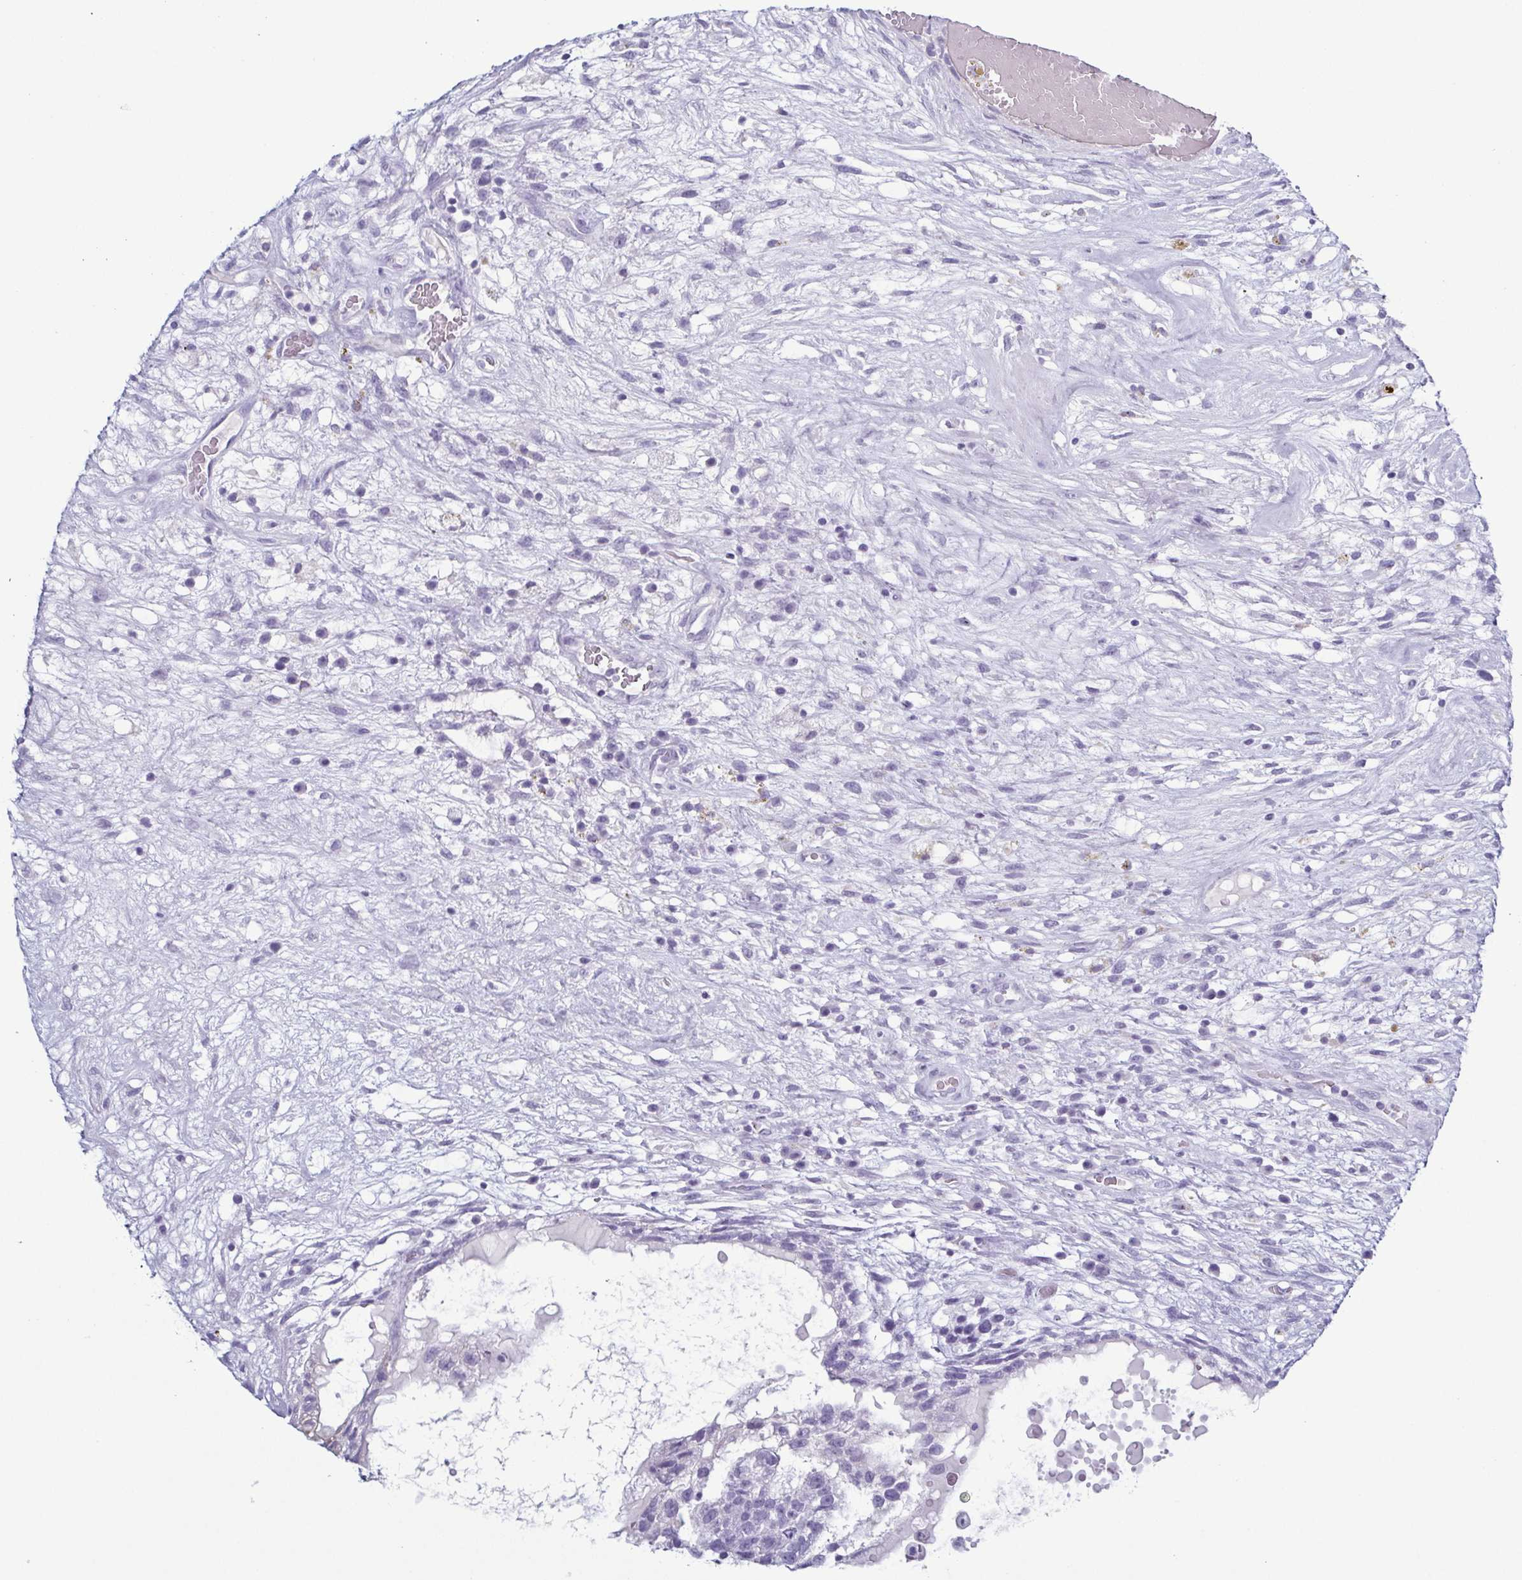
{"staining": {"intensity": "negative", "quantity": "none", "location": "none"}, "tissue": "testis cancer", "cell_type": "Tumor cells", "image_type": "cancer", "snomed": [{"axis": "morphology", "description": "Normal tissue, NOS"}, {"axis": "morphology", "description": "Carcinoma, Embryonal, NOS"}, {"axis": "topography", "description": "Testis"}], "caption": "High magnification brightfield microscopy of testis cancer stained with DAB (brown) and counterstained with hematoxylin (blue): tumor cells show no significant expression.", "gene": "KRT10", "patient": {"sex": "male", "age": 32}}